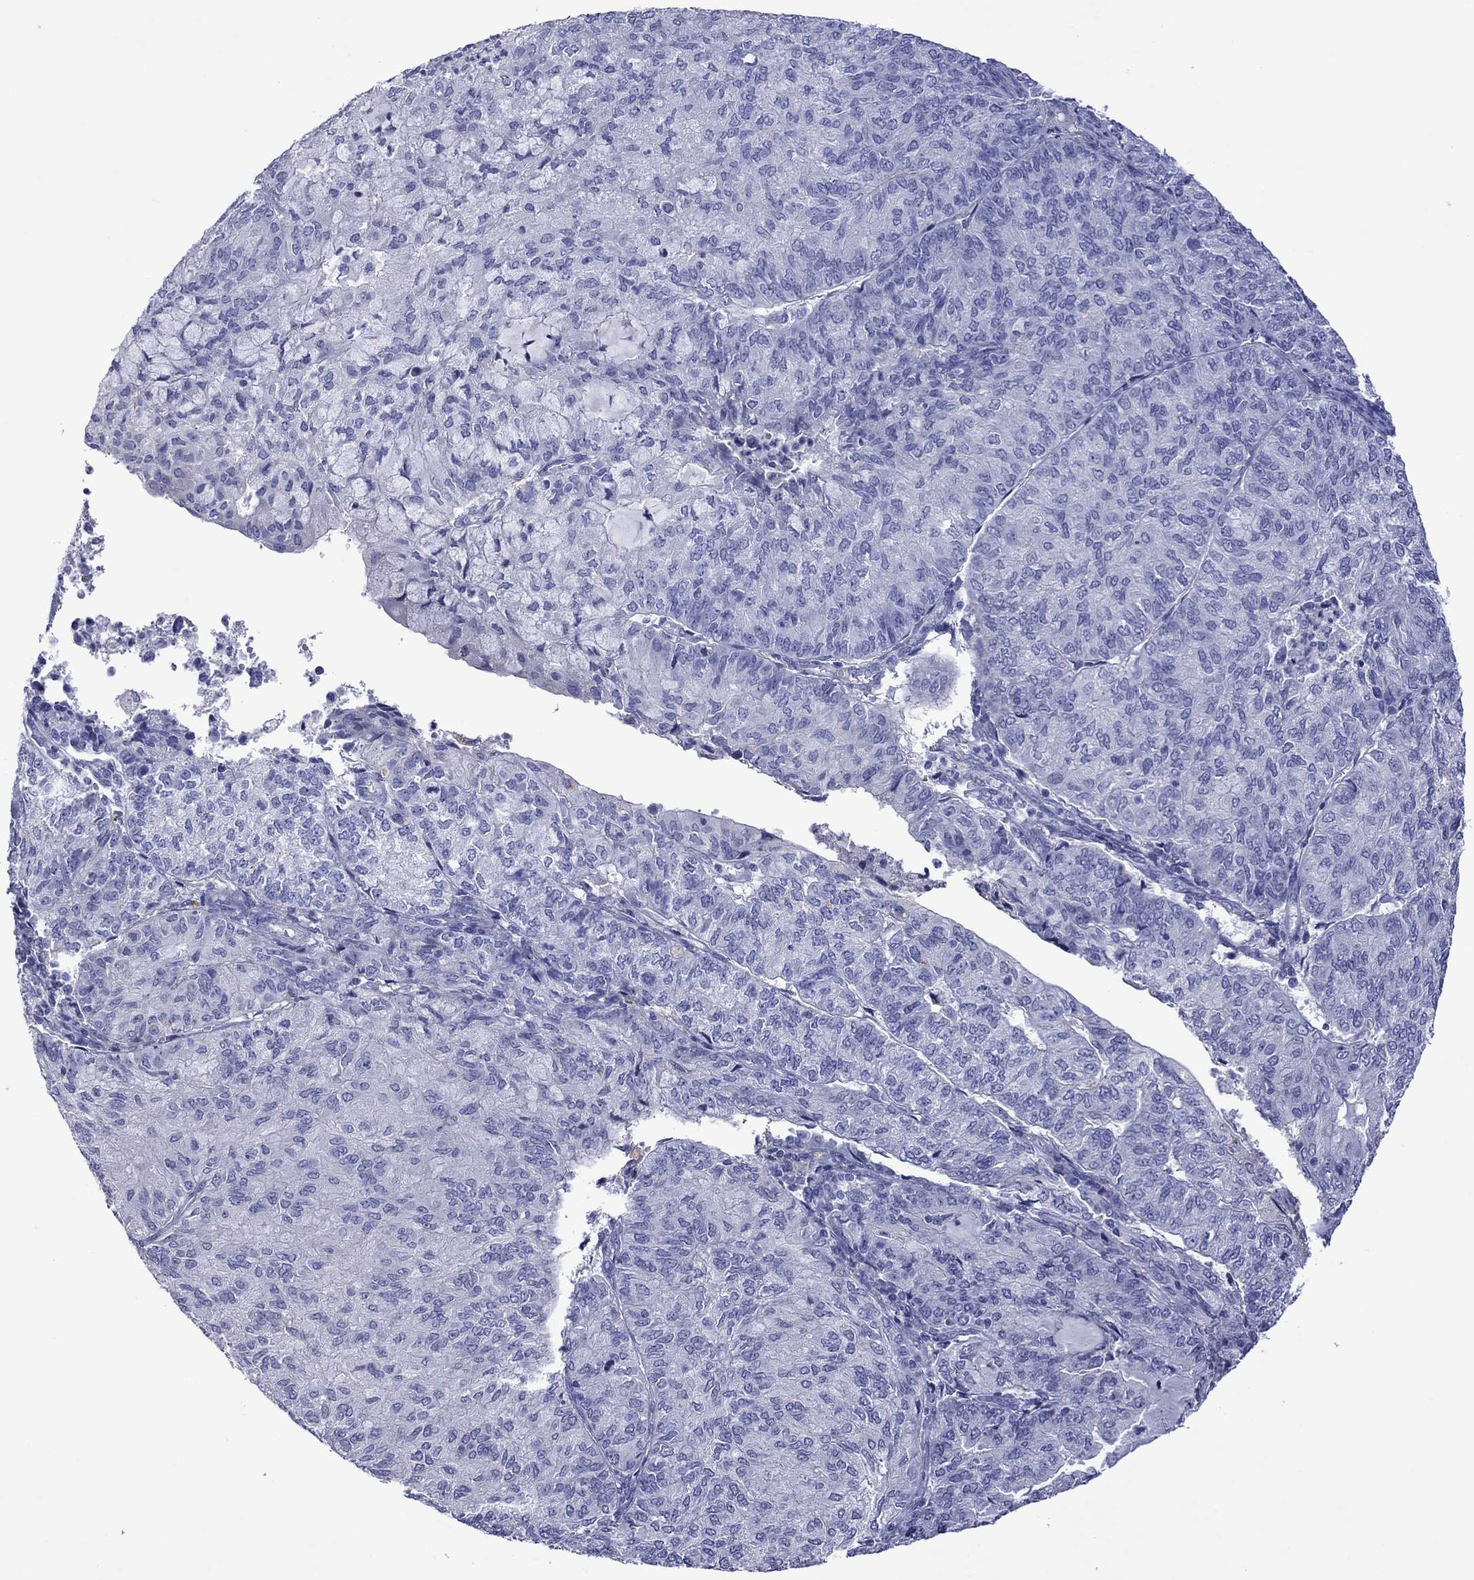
{"staining": {"intensity": "negative", "quantity": "none", "location": "none"}, "tissue": "endometrial cancer", "cell_type": "Tumor cells", "image_type": "cancer", "snomed": [{"axis": "morphology", "description": "Adenocarcinoma, NOS"}, {"axis": "topography", "description": "Endometrium"}], "caption": "IHC of endometrial cancer (adenocarcinoma) reveals no expression in tumor cells.", "gene": "PIWIL1", "patient": {"sex": "female", "age": 82}}